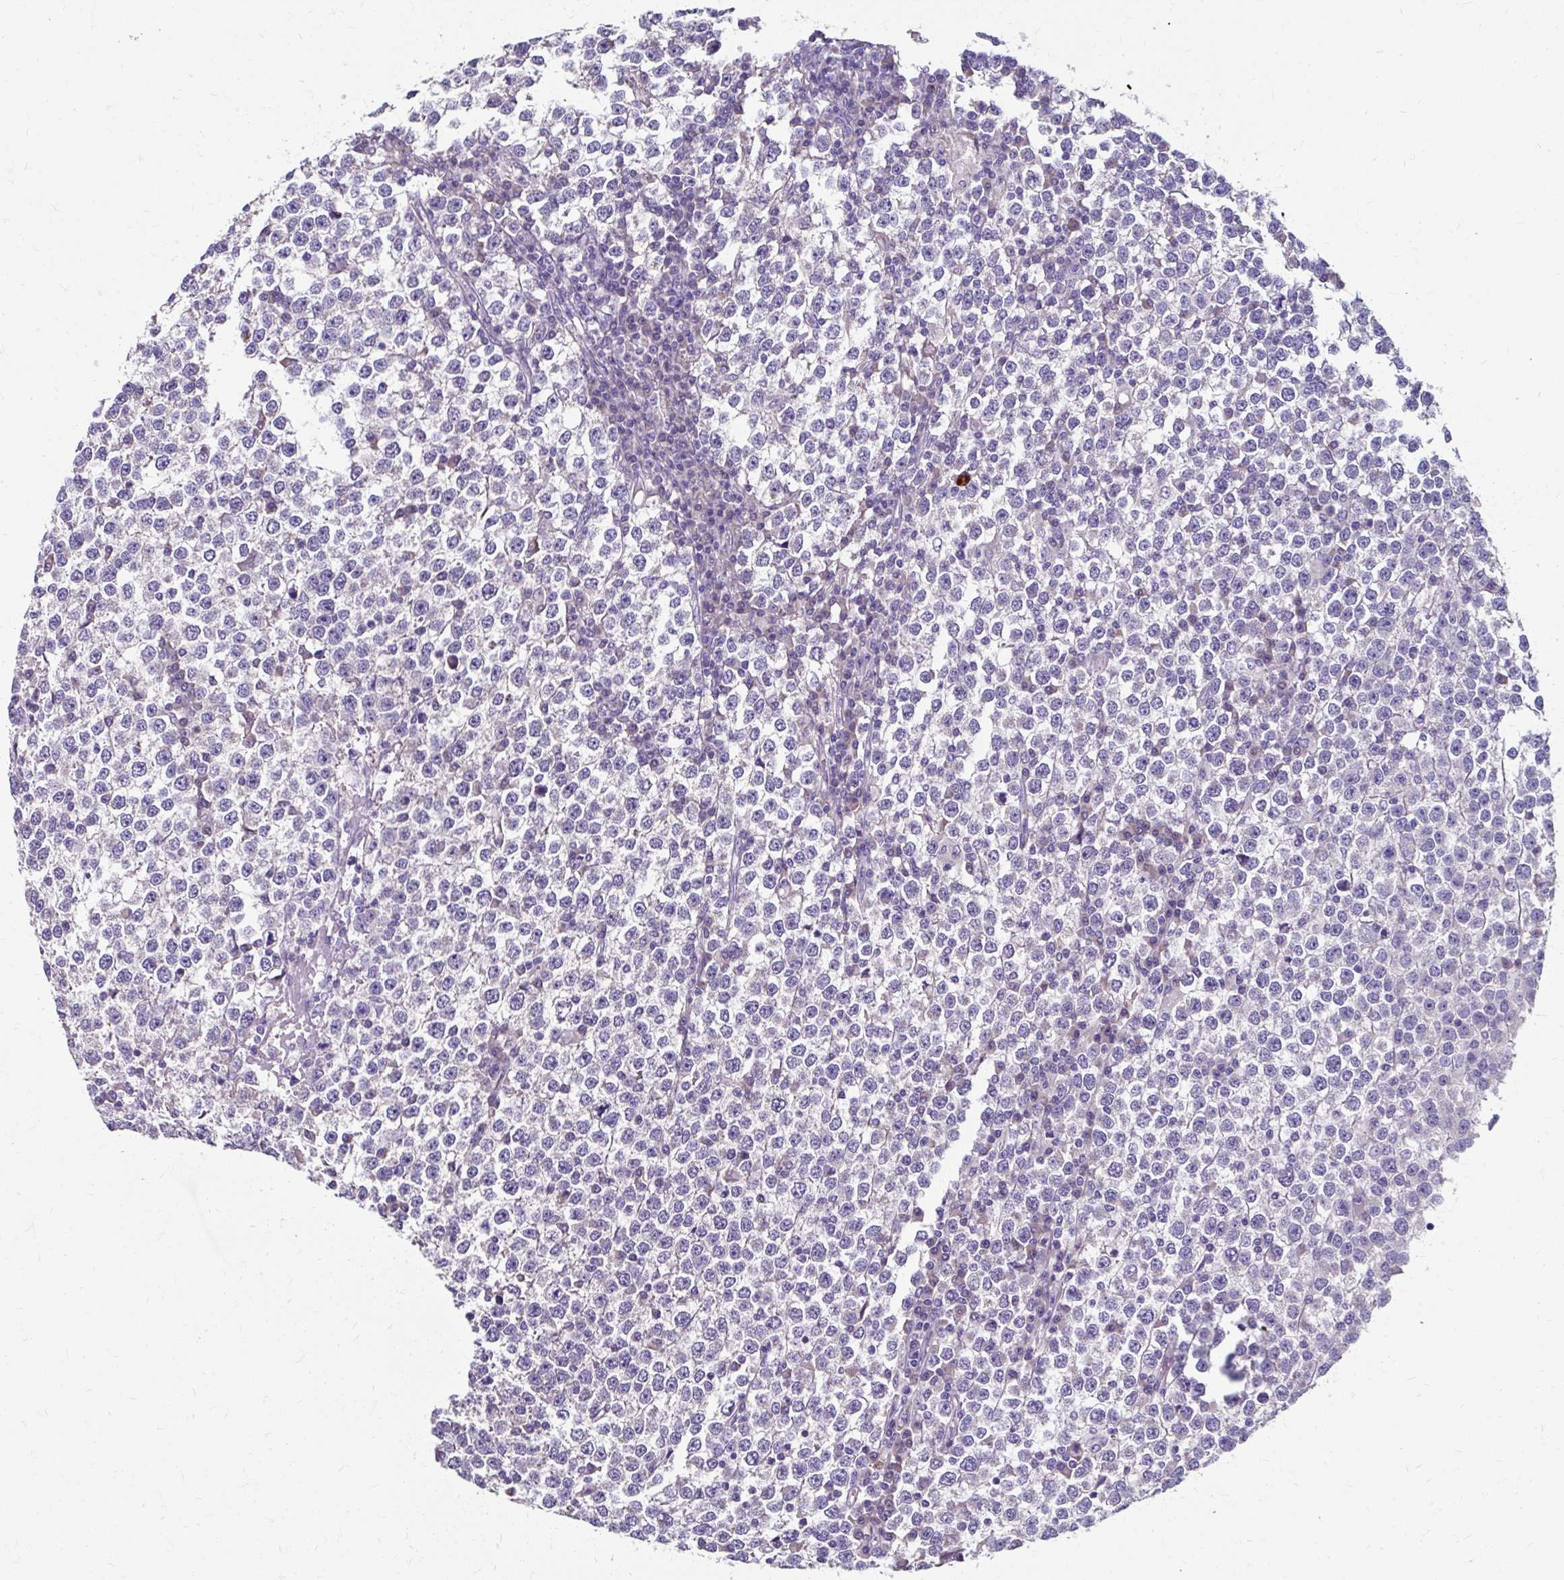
{"staining": {"intensity": "negative", "quantity": "none", "location": "none"}, "tissue": "testis cancer", "cell_type": "Tumor cells", "image_type": "cancer", "snomed": [{"axis": "morphology", "description": "Seminoma, NOS"}, {"axis": "topography", "description": "Testis"}], "caption": "Immunohistochemistry micrograph of human testis cancer stained for a protein (brown), which reveals no staining in tumor cells. (Brightfield microscopy of DAB (3,3'-diaminobenzidine) immunohistochemistry (IHC) at high magnification).", "gene": "ZNF555", "patient": {"sex": "male", "age": 65}}